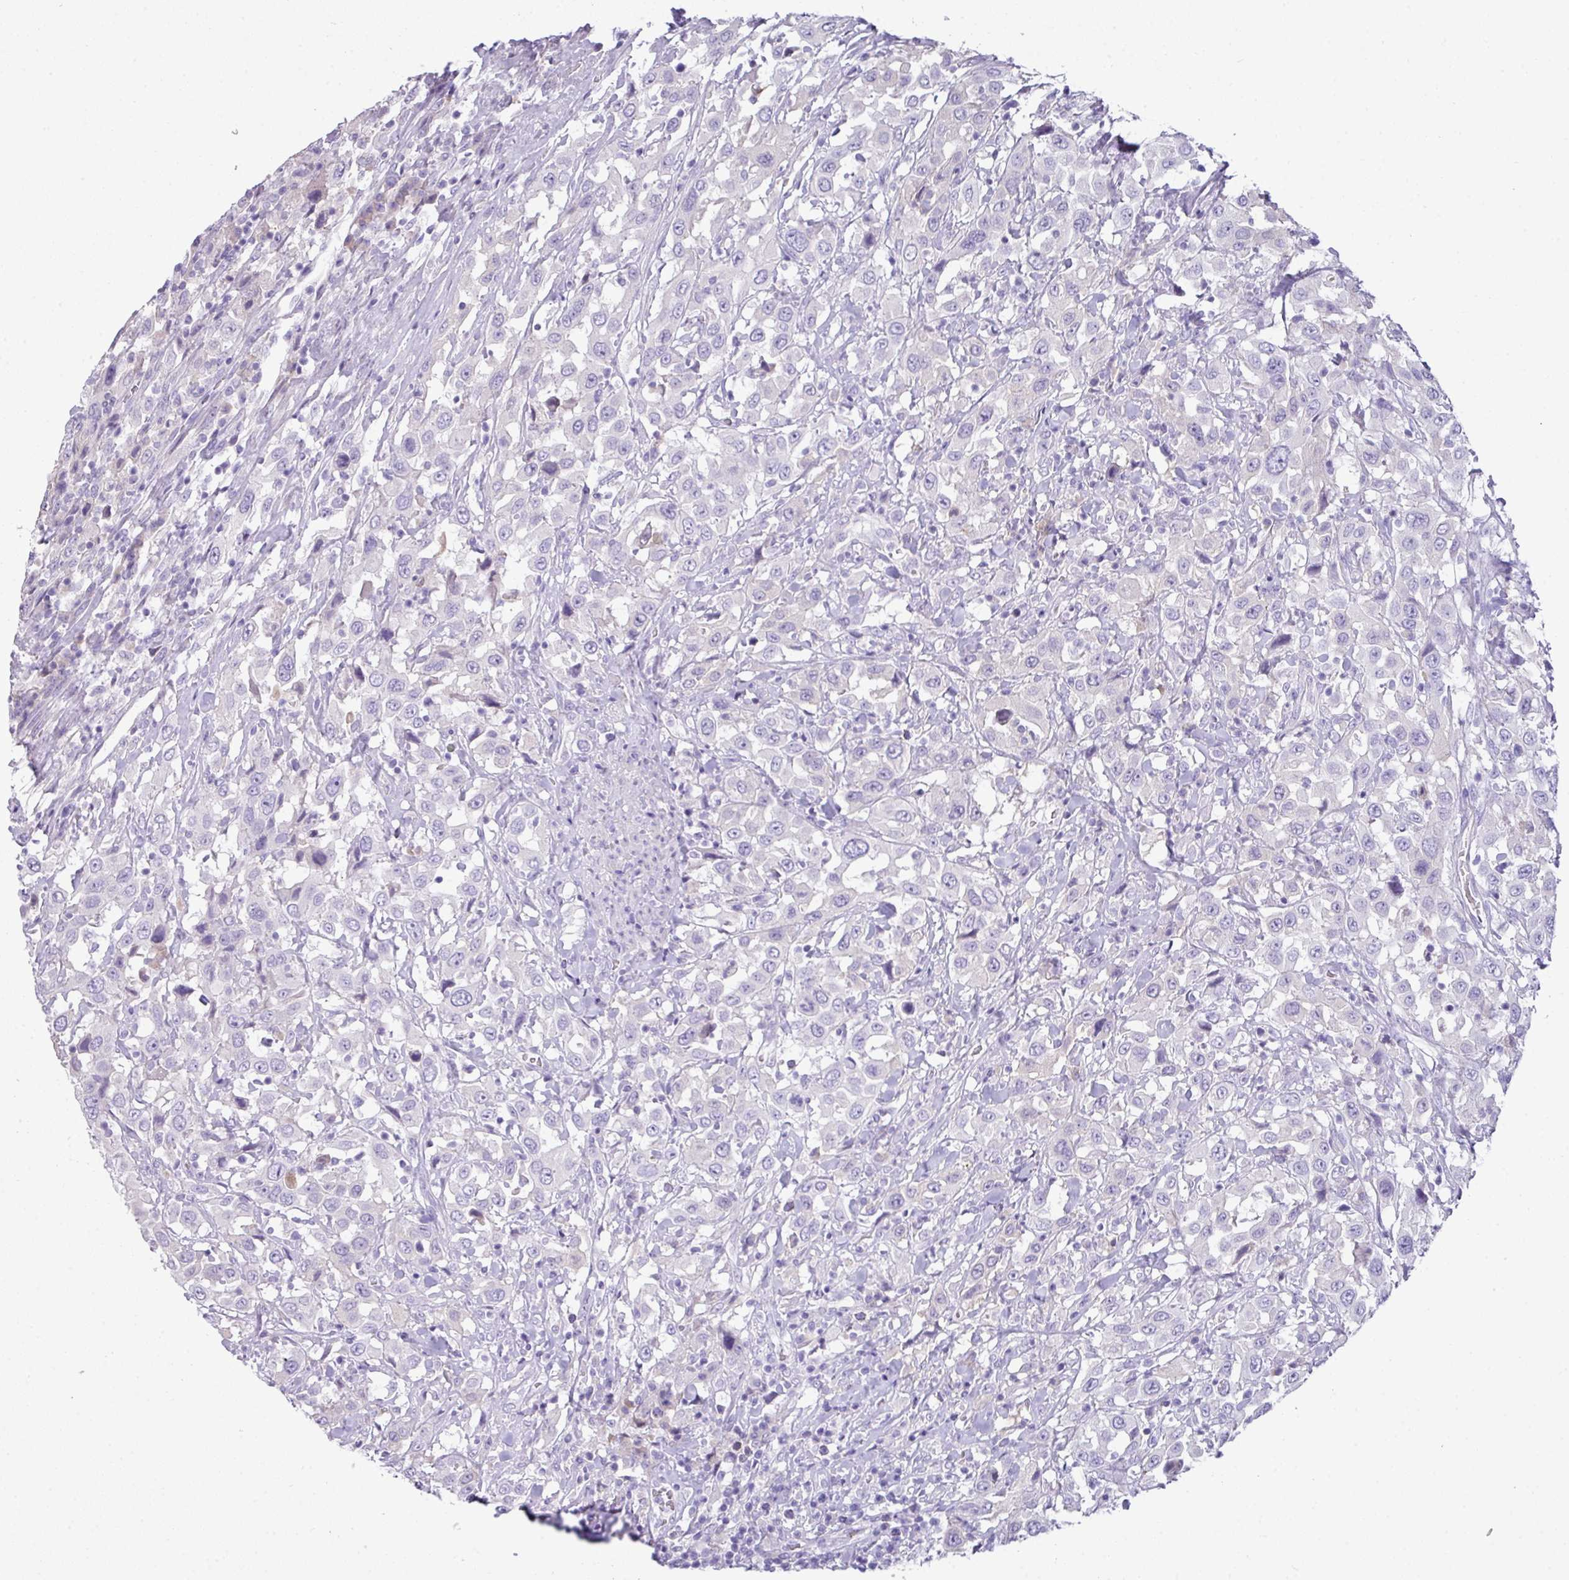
{"staining": {"intensity": "negative", "quantity": "none", "location": "none"}, "tissue": "urothelial cancer", "cell_type": "Tumor cells", "image_type": "cancer", "snomed": [{"axis": "morphology", "description": "Urothelial carcinoma, High grade"}, {"axis": "topography", "description": "Urinary bladder"}], "caption": "Immunohistochemistry photomicrograph of neoplastic tissue: human high-grade urothelial carcinoma stained with DAB (3,3'-diaminobenzidine) exhibits no significant protein staining in tumor cells. (Stains: DAB immunohistochemistry (IHC) with hematoxylin counter stain, Microscopy: brightfield microscopy at high magnification).", "gene": "OR6C6", "patient": {"sex": "male", "age": 61}}